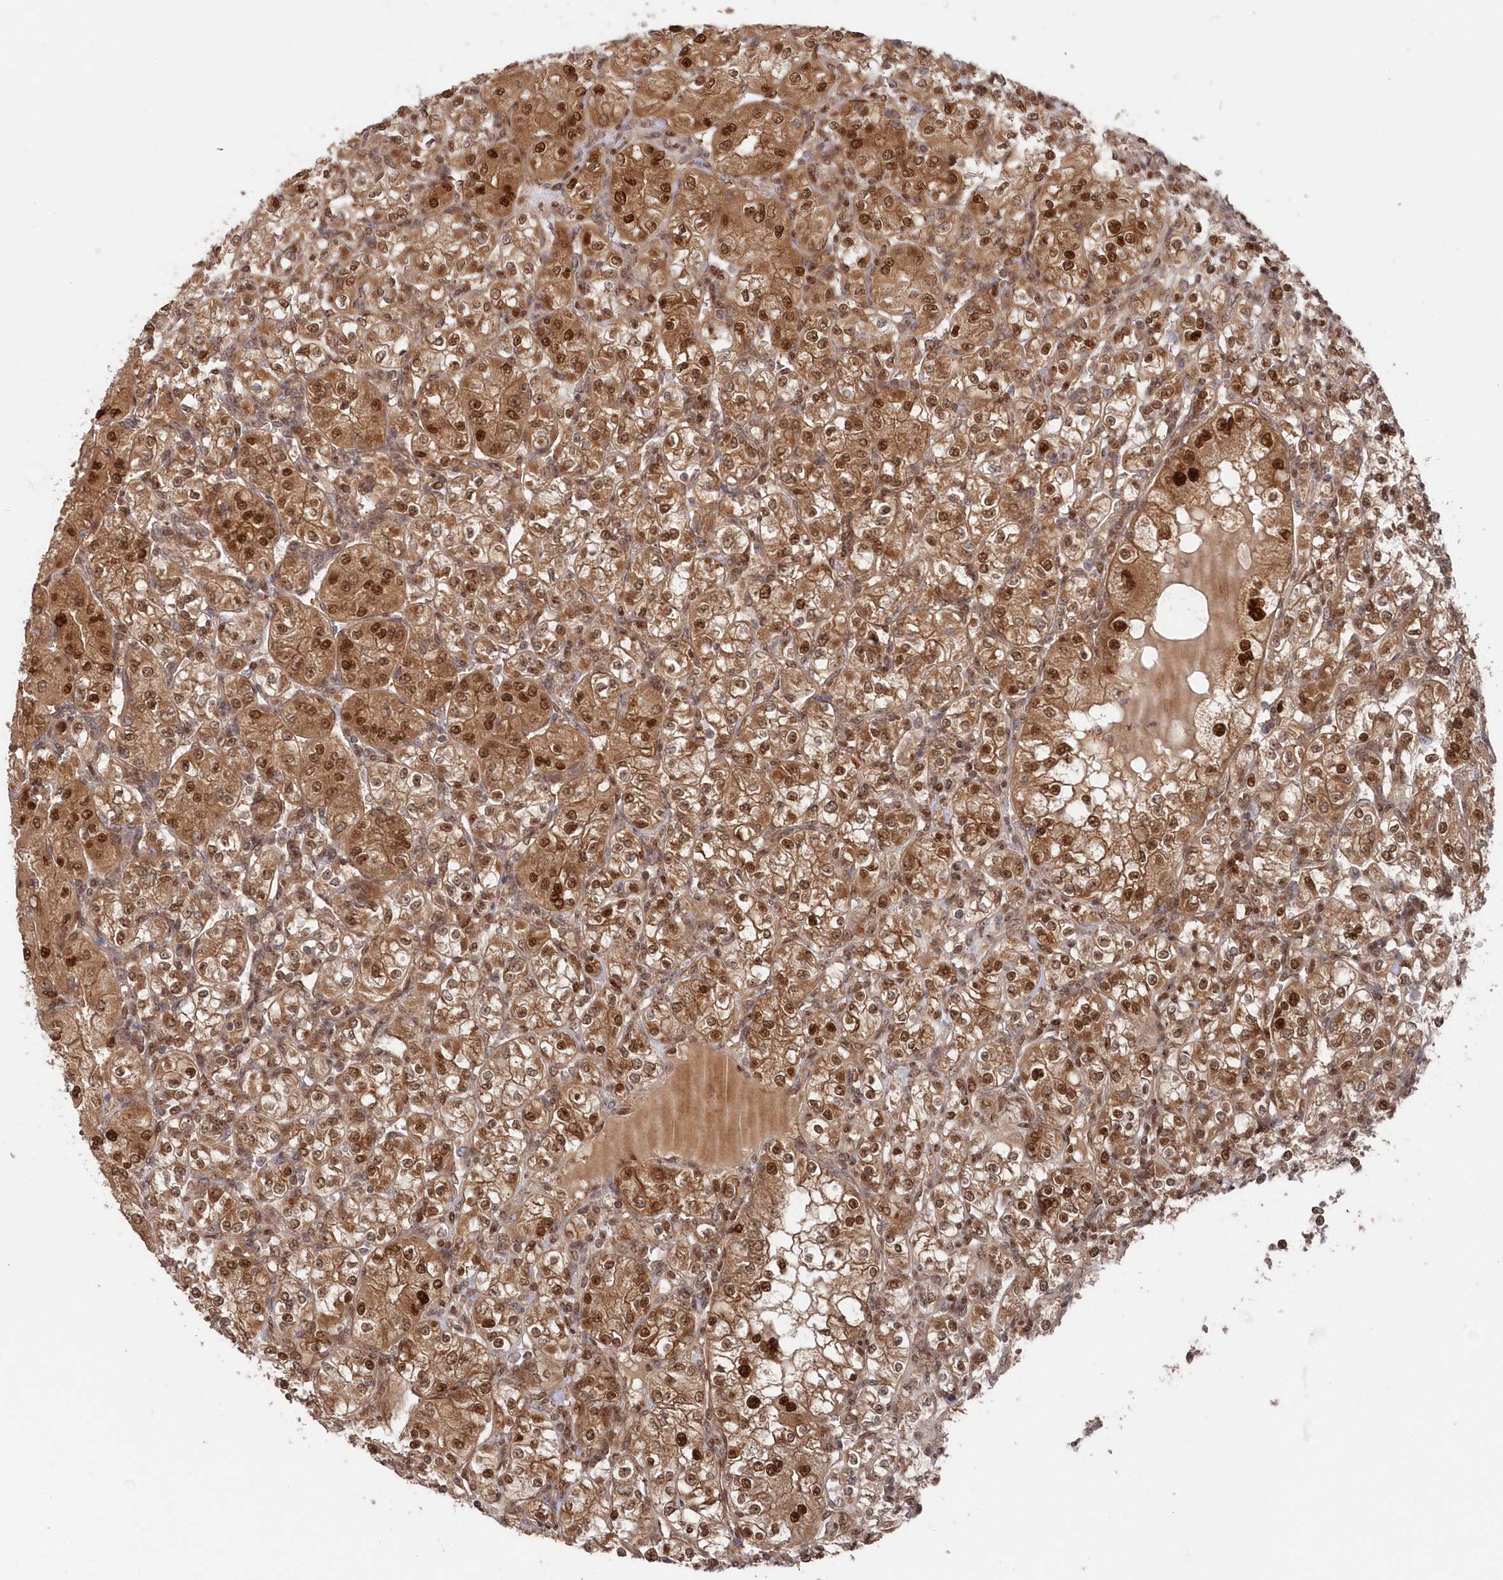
{"staining": {"intensity": "moderate", "quantity": ">75%", "location": "cytoplasmic/membranous,nuclear"}, "tissue": "renal cancer", "cell_type": "Tumor cells", "image_type": "cancer", "snomed": [{"axis": "morphology", "description": "Adenocarcinoma, NOS"}, {"axis": "topography", "description": "Kidney"}], "caption": "A micrograph showing moderate cytoplasmic/membranous and nuclear expression in approximately >75% of tumor cells in renal cancer (adenocarcinoma), as visualized by brown immunohistochemical staining.", "gene": "ABHD14B", "patient": {"sex": "male", "age": 77}}